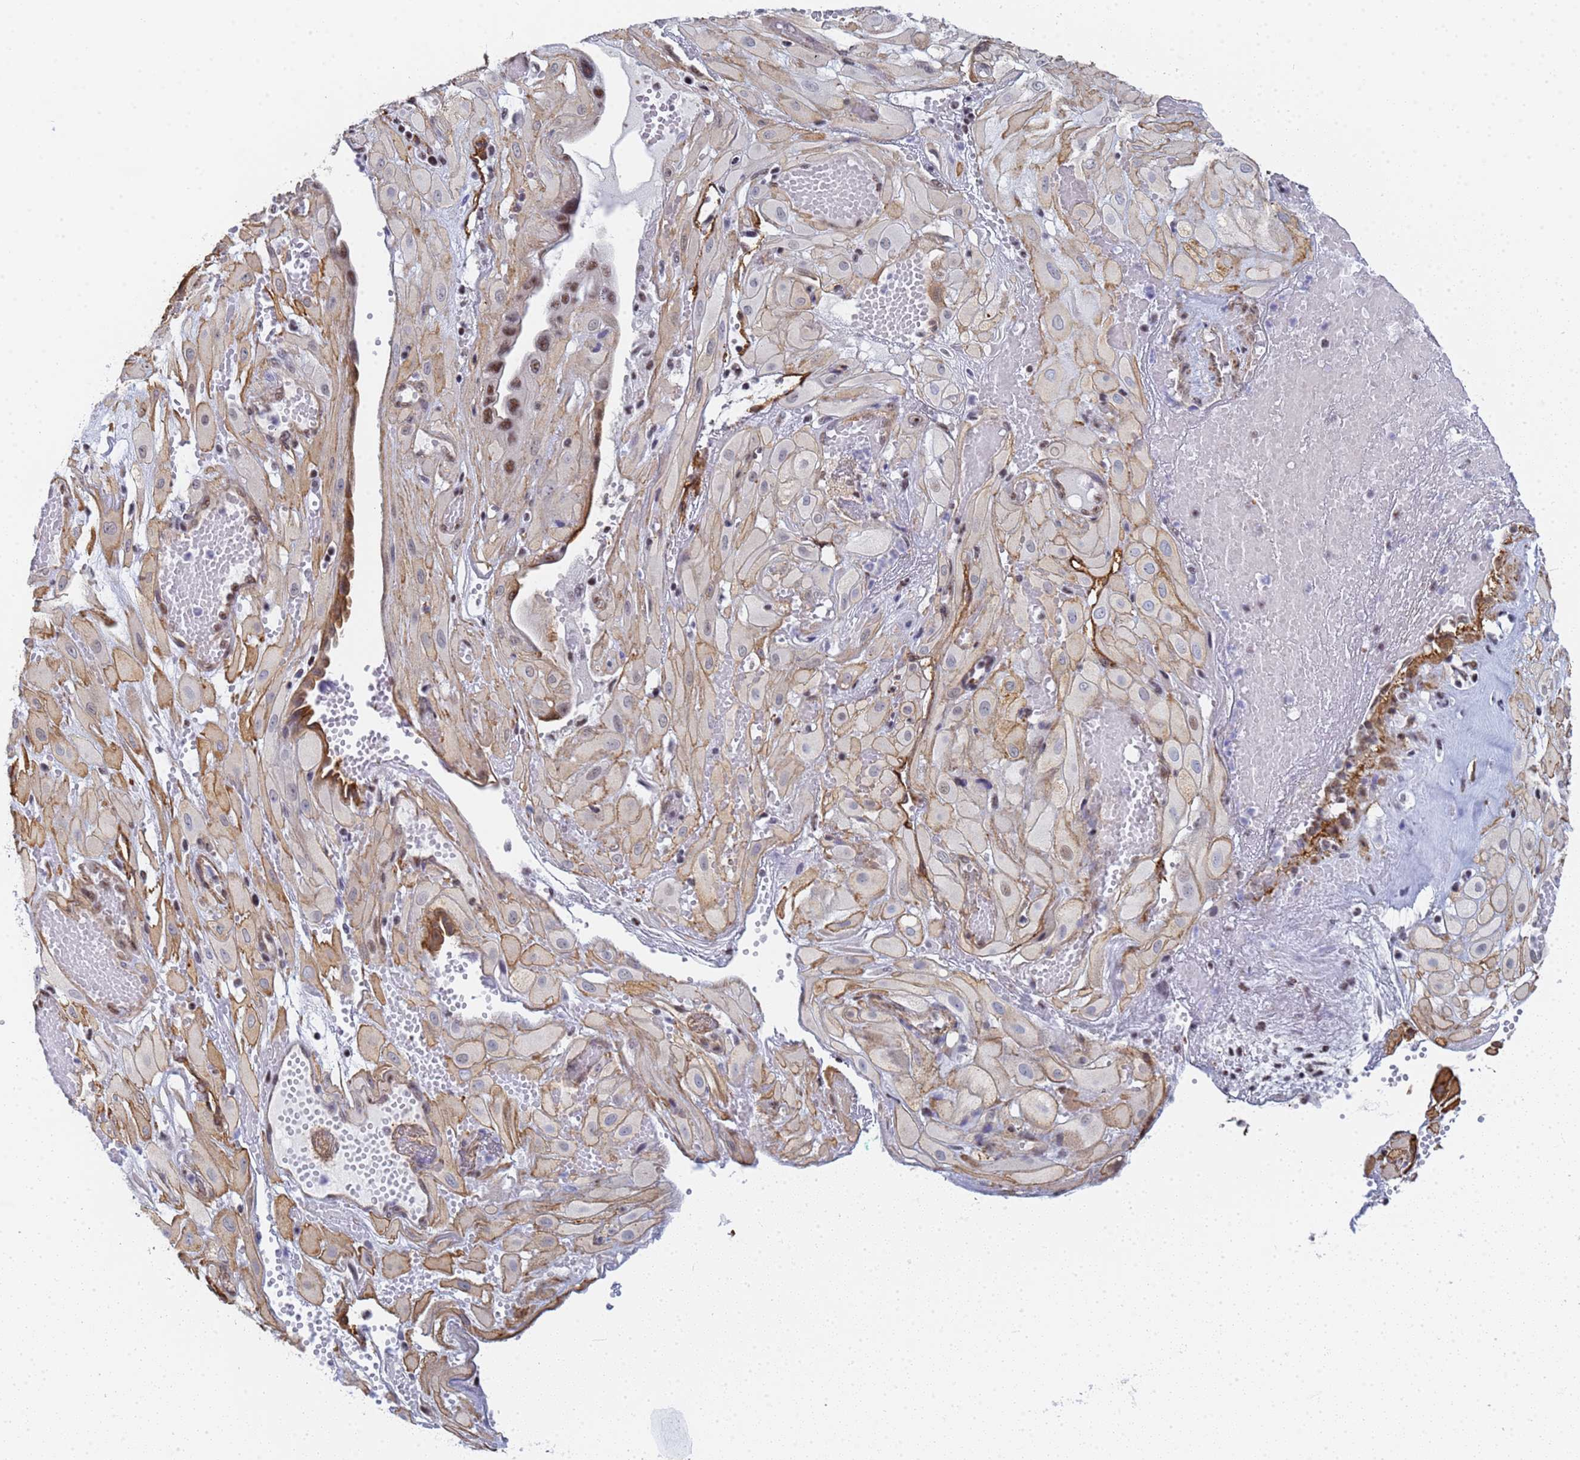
{"staining": {"intensity": "moderate", "quantity": "<25%", "location": "nuclear"}, "tissue": "cervical cancer", "cell_type": "Tumor cells", "image_type": "cancer", "snomed": [{"axis": "morphology", "description": "Squamous cell carcinoma, NOS"}, {"axis": "topography", "description": "Cervix"}], "caption": "High-power microscopy captured an IHC histopathology image of cervical cancer, revealing moderate nuclear expression in approximately <25% of tumor cells.", "gene": "PRRT4", "patient": {"sex": "female", "age": 36}}